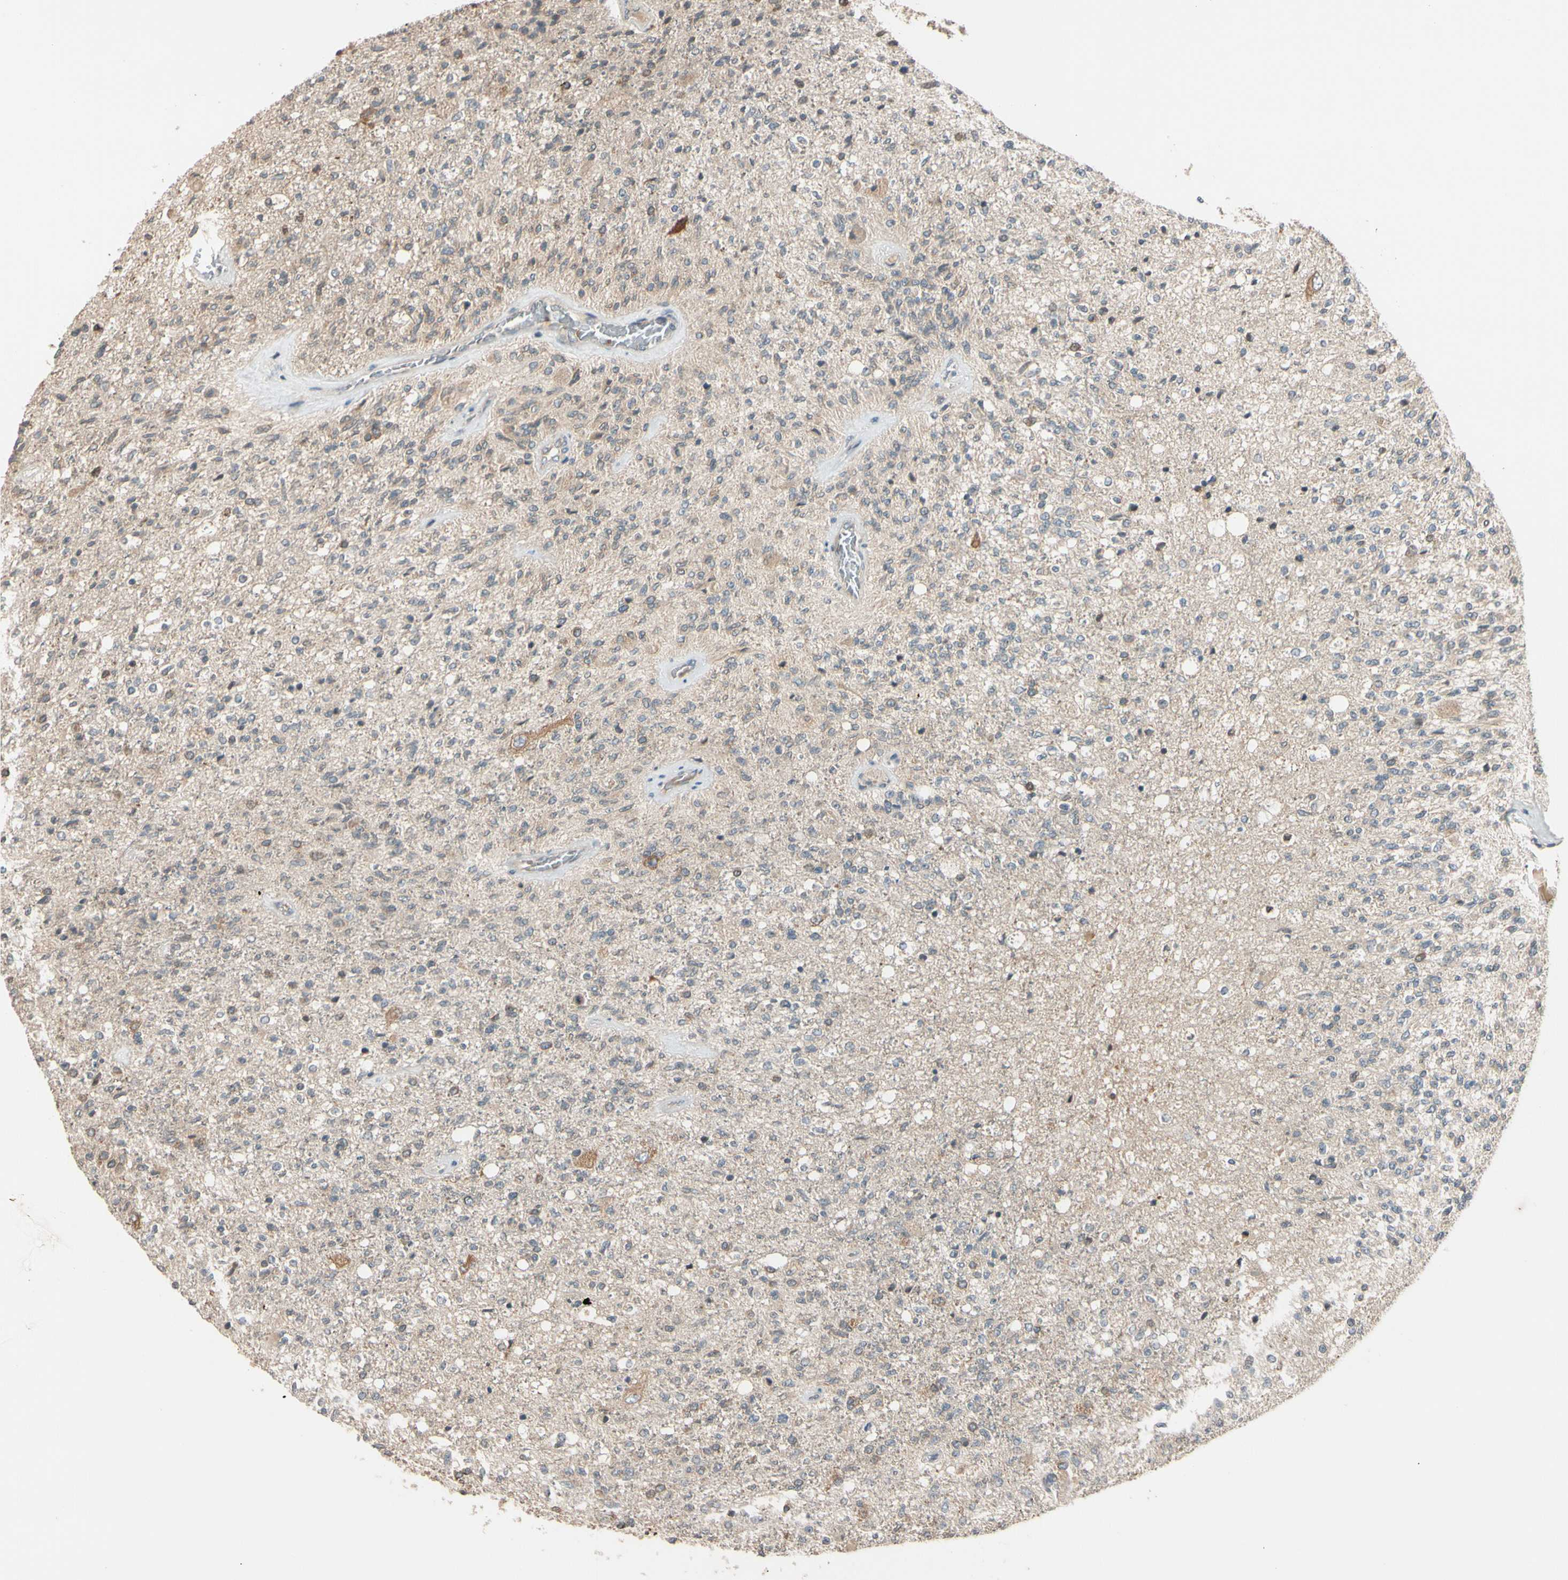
{"staining": {"intensity": "weak", "quantity": "<25%", "location": "cytoplasmic/membranous"}, "tissue": "glioma", "cell_type": "Tumor cells", "image_type": "cancer", "snomed": [{"axis": "morphology", "description": "Normal tissue, NOS"}, {"axis": "morphology", "description": "Glioma, malignant, High grade"}, {"axis": "topography", "description": "Cerebral cortex"}], "caption": "Protein analysis of glioma reveals no significant positivity in tumor cells. (Immunohistochemistry (ihc), brightfield microscopy, high magnification).", "gene": "FGF10", "patient": {"sex": "male", "age": 77}}